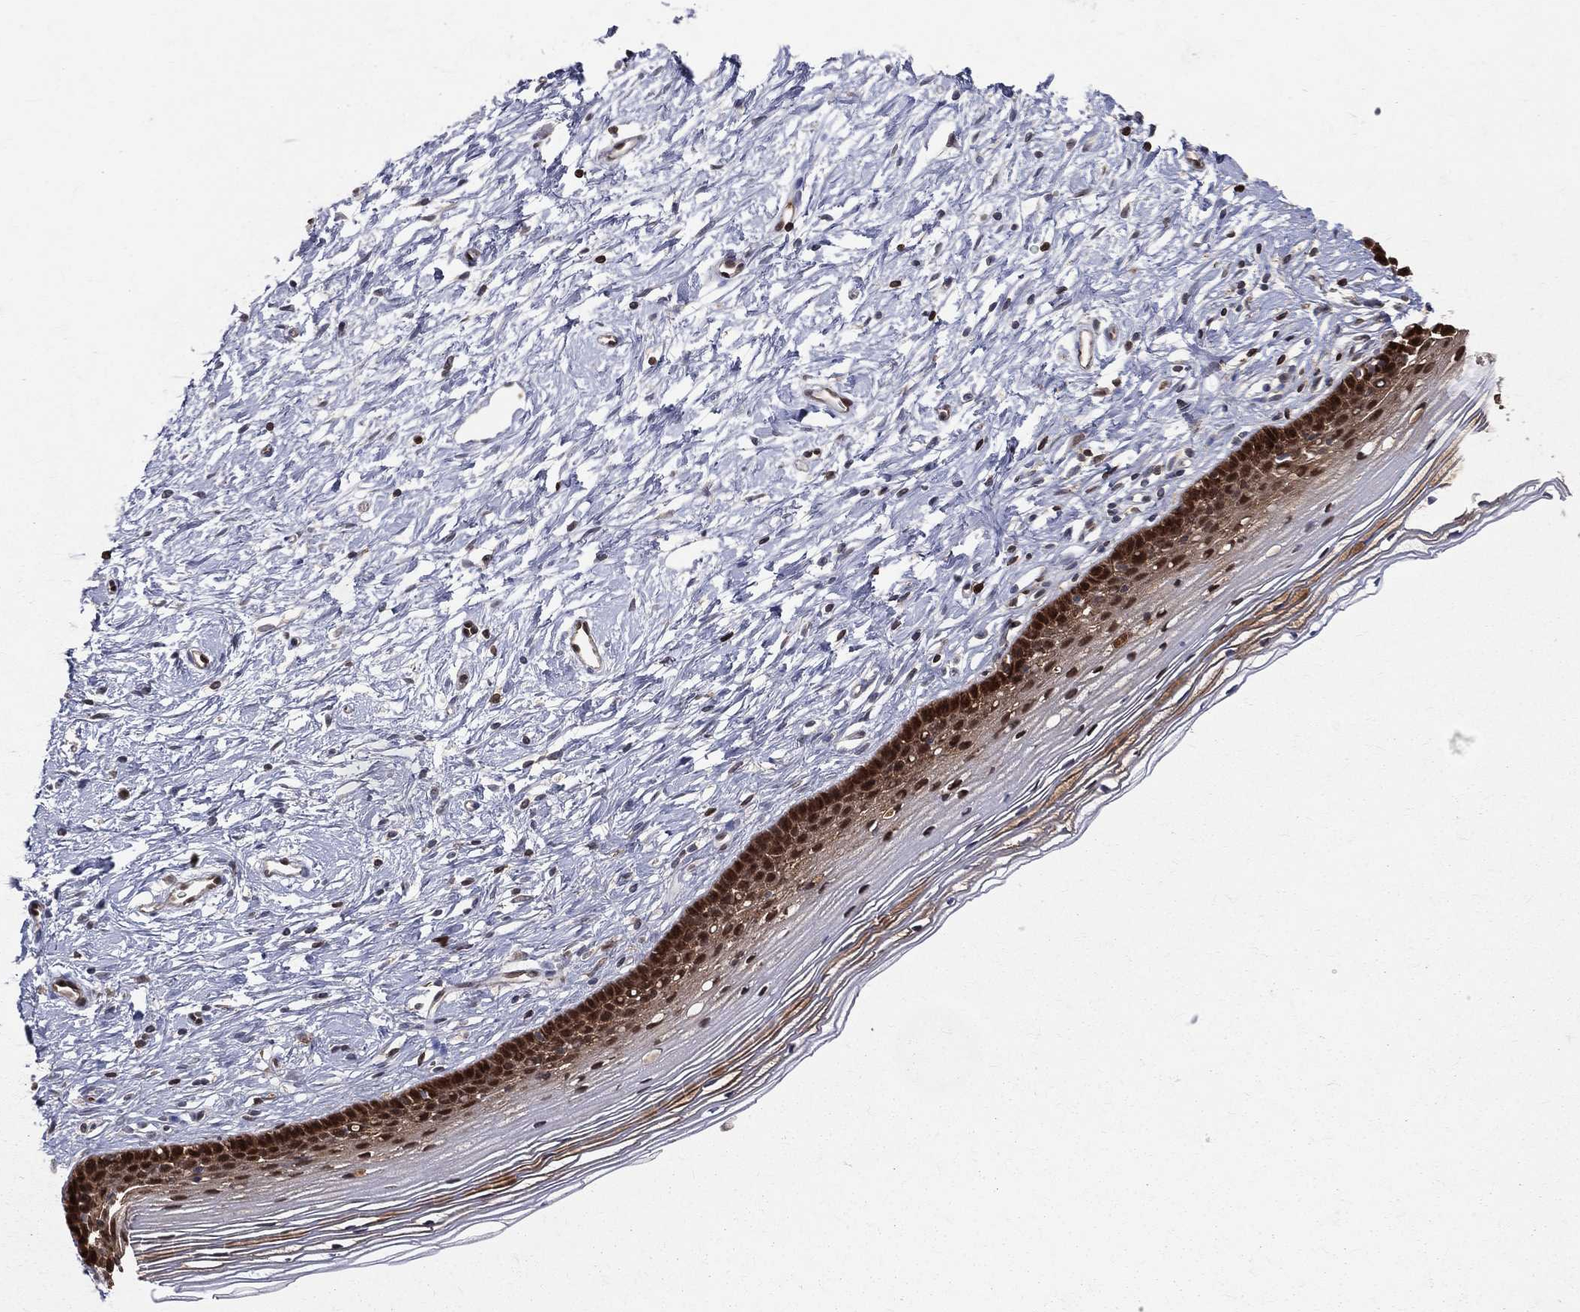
{"staining": {"intensity": "strong", "quantity": ">75%", "location": "nuclear"}, "tissue": "cervix", "cell_type": "Glandular cells", "image_type": "normal", "snomed": [{"axis": "morphology", "description": "Normal tissue, NOS"}, {"axis": "topography", "description": "Cervix"}], "caption": "Protein positivity by immunohistochemistry (IHC) shows strong nuclear positivity in approximately >75% of glandular cells in benign cervix.", "gene": "ENO1", "patient": {"sex": "female", "age": 39}}